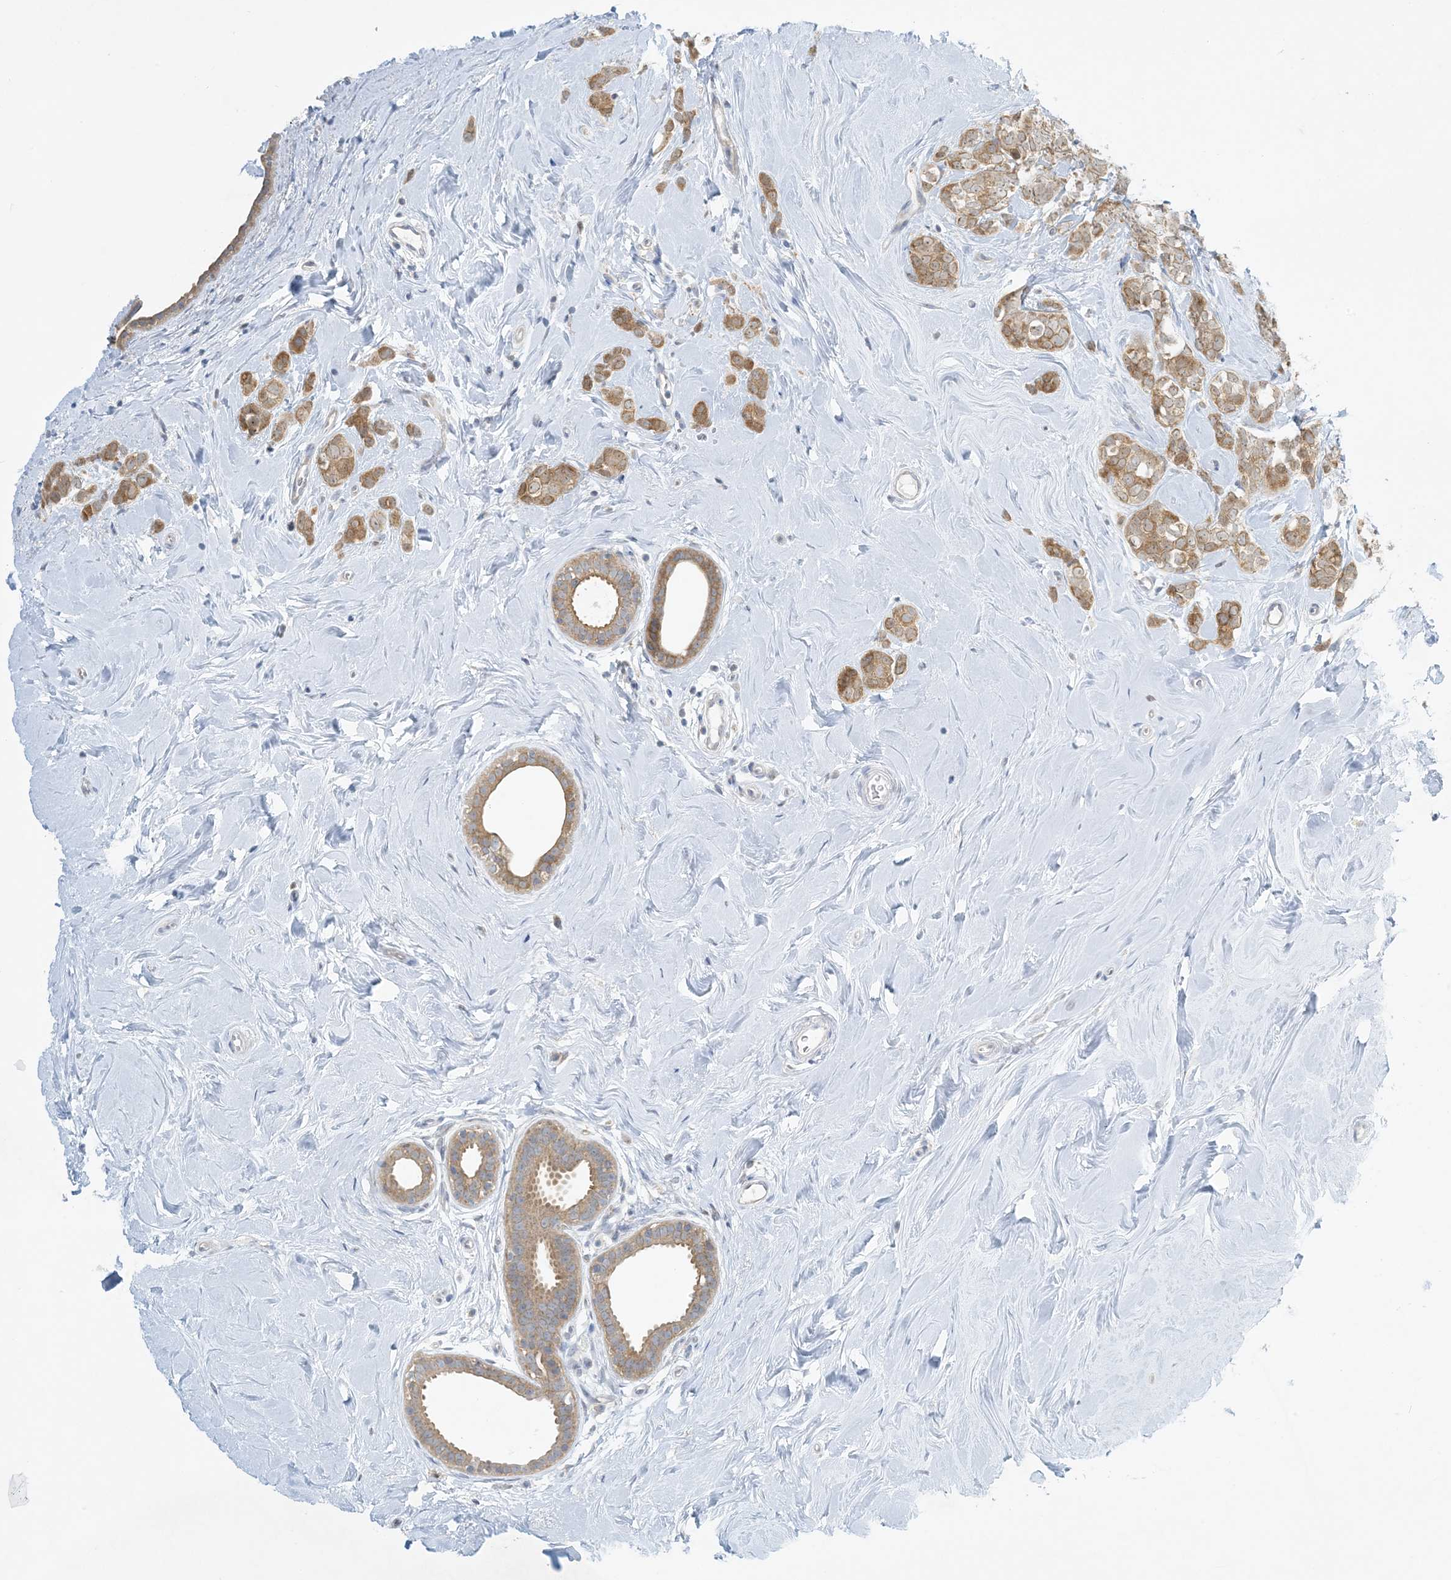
{"staining": {"intensity": "moderate", "quantity": ">75%", "location": "cytoplasmic/membranous"}, "tissue": "breast cancer", "cell_type": "Tumor cells", "image_type": "cancer", "snomed": [{"axis": "morphology", "description": "Lobular carcinoma"}, {"axis": "topography", "description": "Breast"}], "caption": "Immunohistochemical staining of lobular carcinoma (breast) exhibits moderate cytoplasmic/membranous protein positivity in about >75% of tumor cells.", "gene": "MRPS18A", "patient": {"sex": "female", "age": 47}}